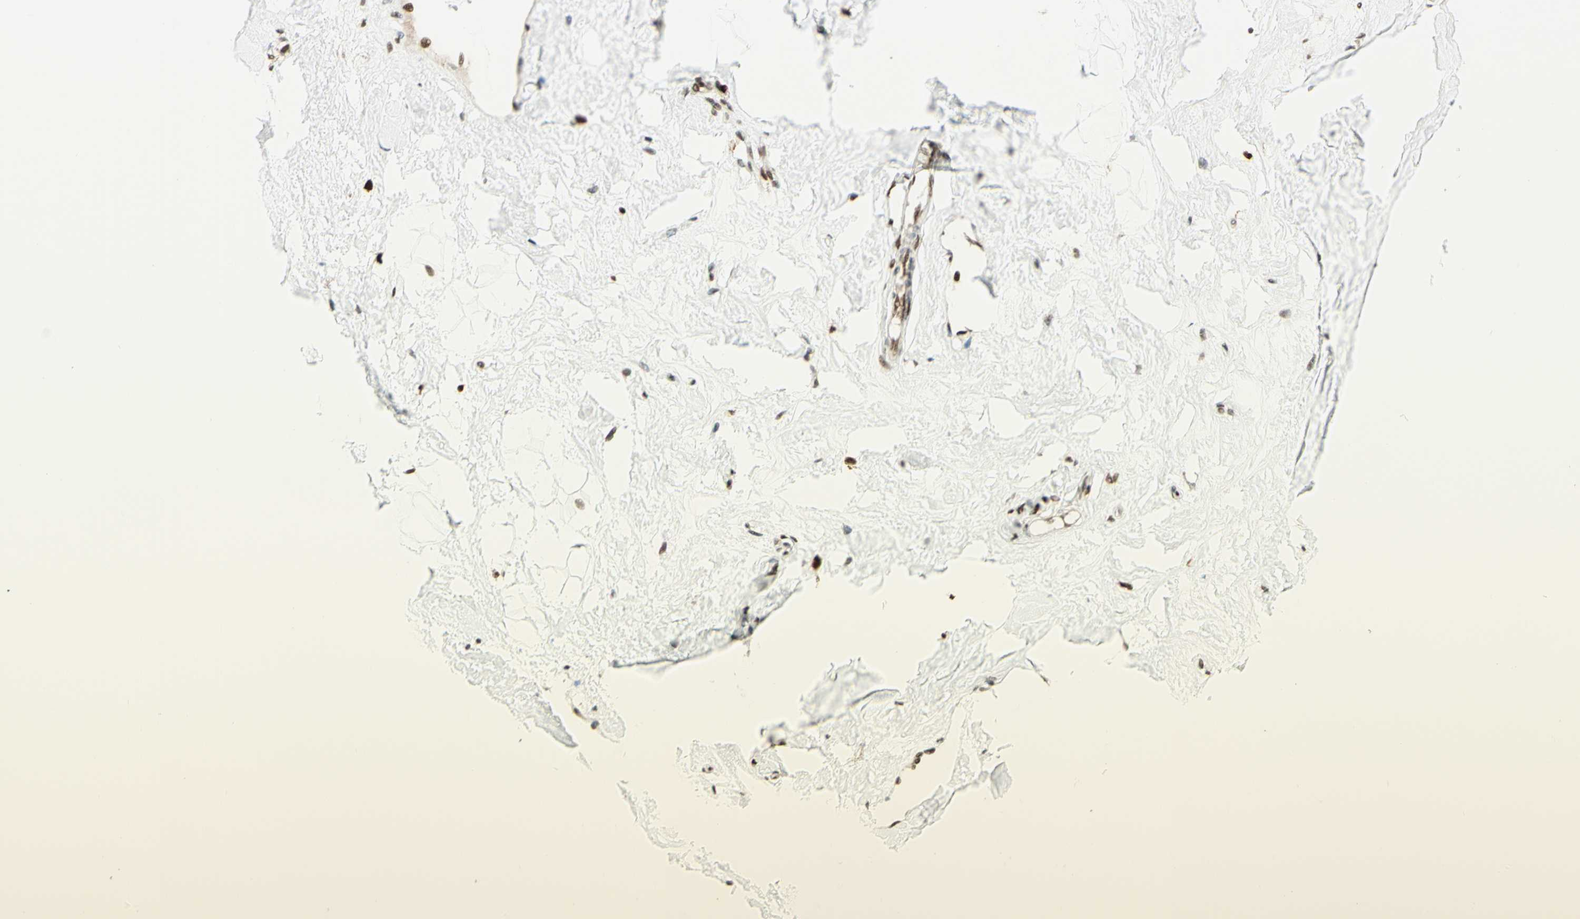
{"staining": {"intensity": "moderate", "quantity": "<25%", "location": "nuclear"}, "tissue": "breast", "cell_type": "Adipocytes", "image_type": "normal", "snomed": [{"axis": "morphology", "description": "Normal tissue, NOS"}, {"axis": "topography", "description": "Breast"}], "caption": "DAB immunohistochemical staining of benign breast exhibits moderate nuclear protein positivity in approximately <25% of adipocytes. (Brightfield microscopy of DAB IHC at high magnification).", "gene": "CDKL5", "patient": {"sex": "female", "age": 23}}